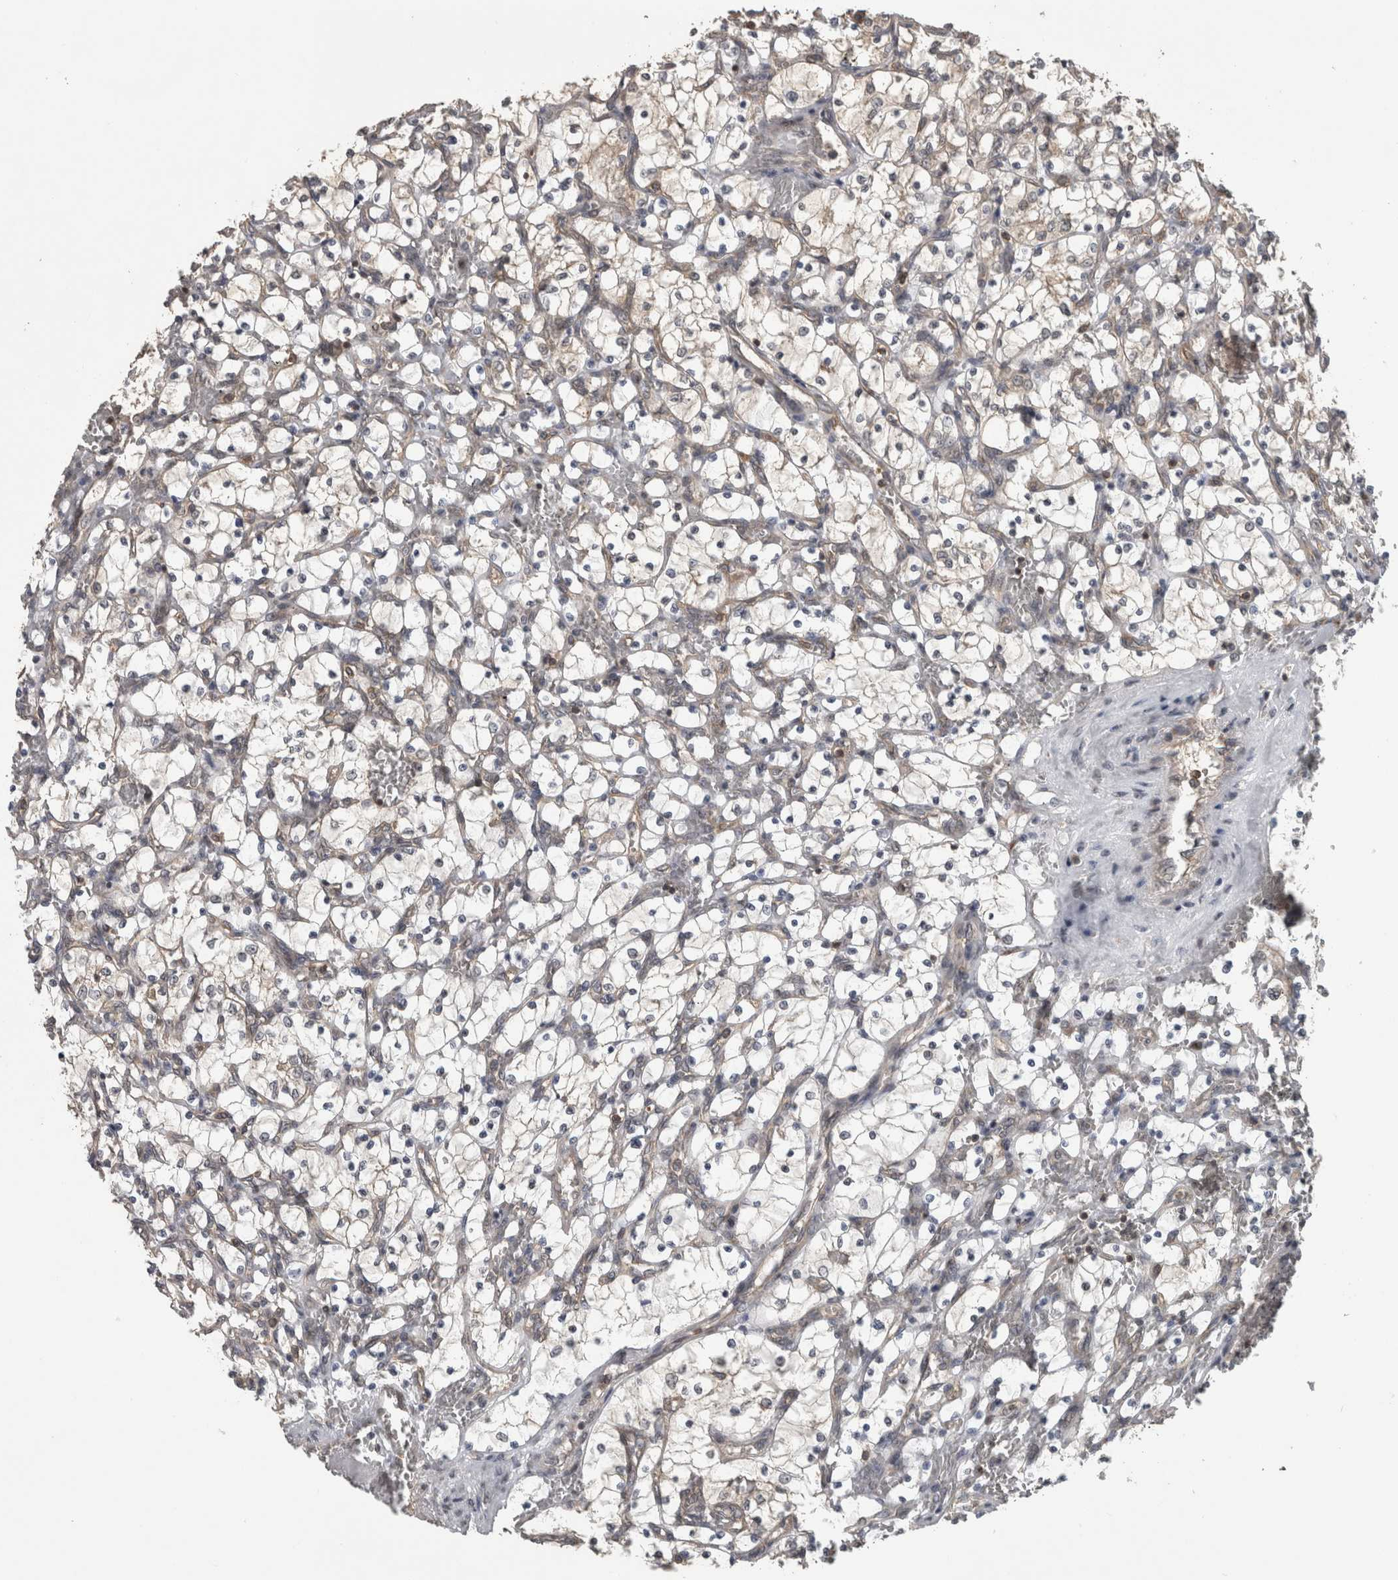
{"staining": {"intensity": "negative", "quantity": "none", "location": "none"}, "tissue": "renal cancer", "cell_type": "Tumor cells", "image_type": "cancer", "snomed": [{"axis": "morphology", "description": "Adenocarcinoma, NOS"}, {"axis": "topography", "description": "Kidney"}], "caption": "This is an IHC micrograph of renal cancer. There is no staining in tumor cells.", "gene": "ATXN2", "patient": {"sex": "female", "age": 69}}